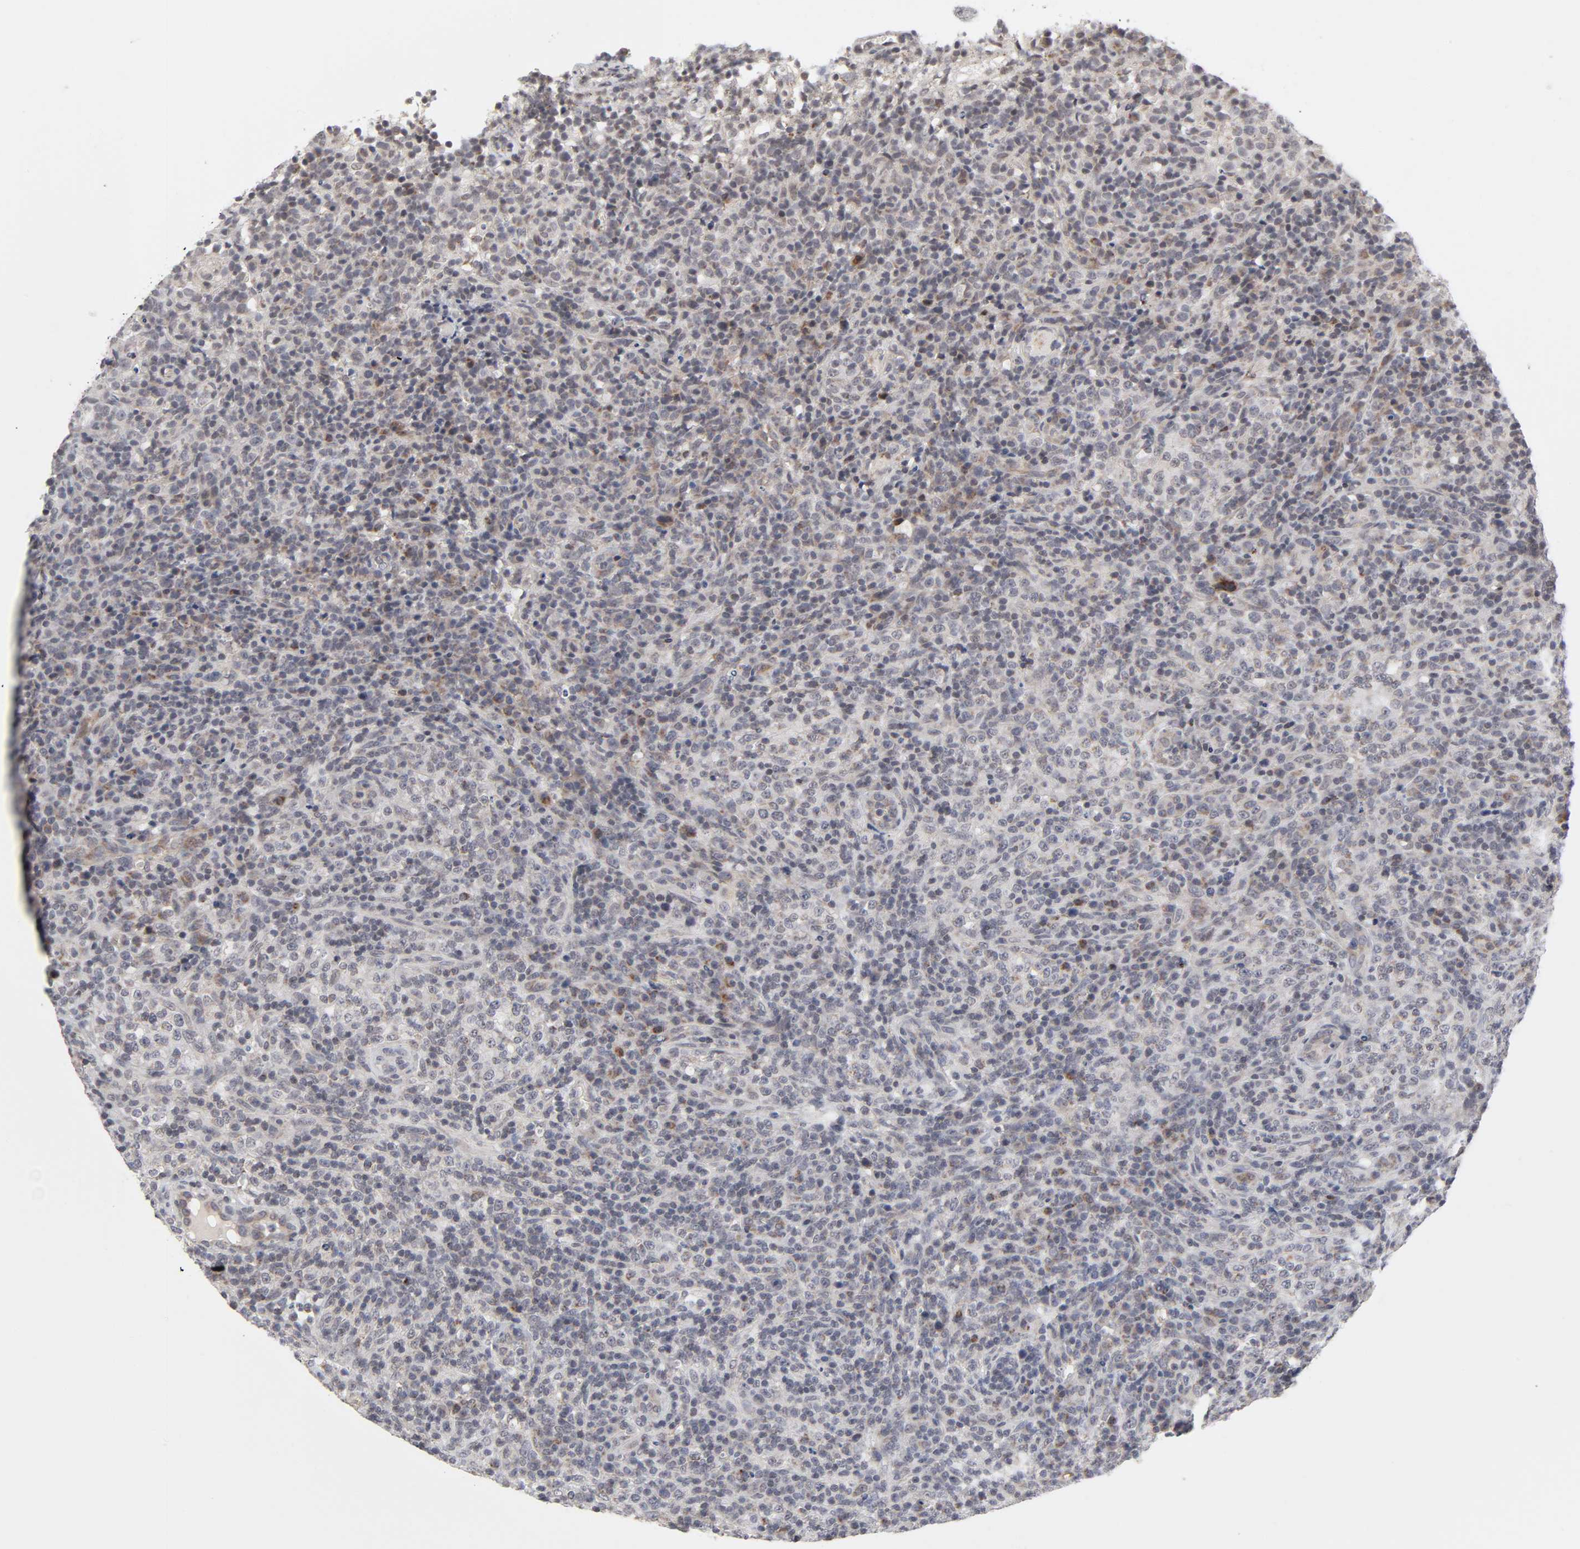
{"staining": {"intensity": "weak", "quantity": "<25%", "location": "cytoplasmic/membranous"}, "tissue": "lymphoma", "cell_type": "Tumor cells", "image_type": "cancer", "snomed": [{"axis": "morphology", "description": "Malignant lymphoma, non-Hodgkin's type, High grade"}, {"axis": "topography", "description": "Lymph node"}], "caption": "An immunohistochemistry micrograph of malignant lymphoma, non-Hodgkin's type (high-grade) is shown. There is no staining in tumor cells of malignant lymphoma, non-Hodgkin's type (high-grade). (DAB (3,3'-diaminobenzidine) immunohistochemistry visualized using brightfield microscopy, high magnification).", "gene": "AUH", "patient": {"sex": "female", "age": 76}}